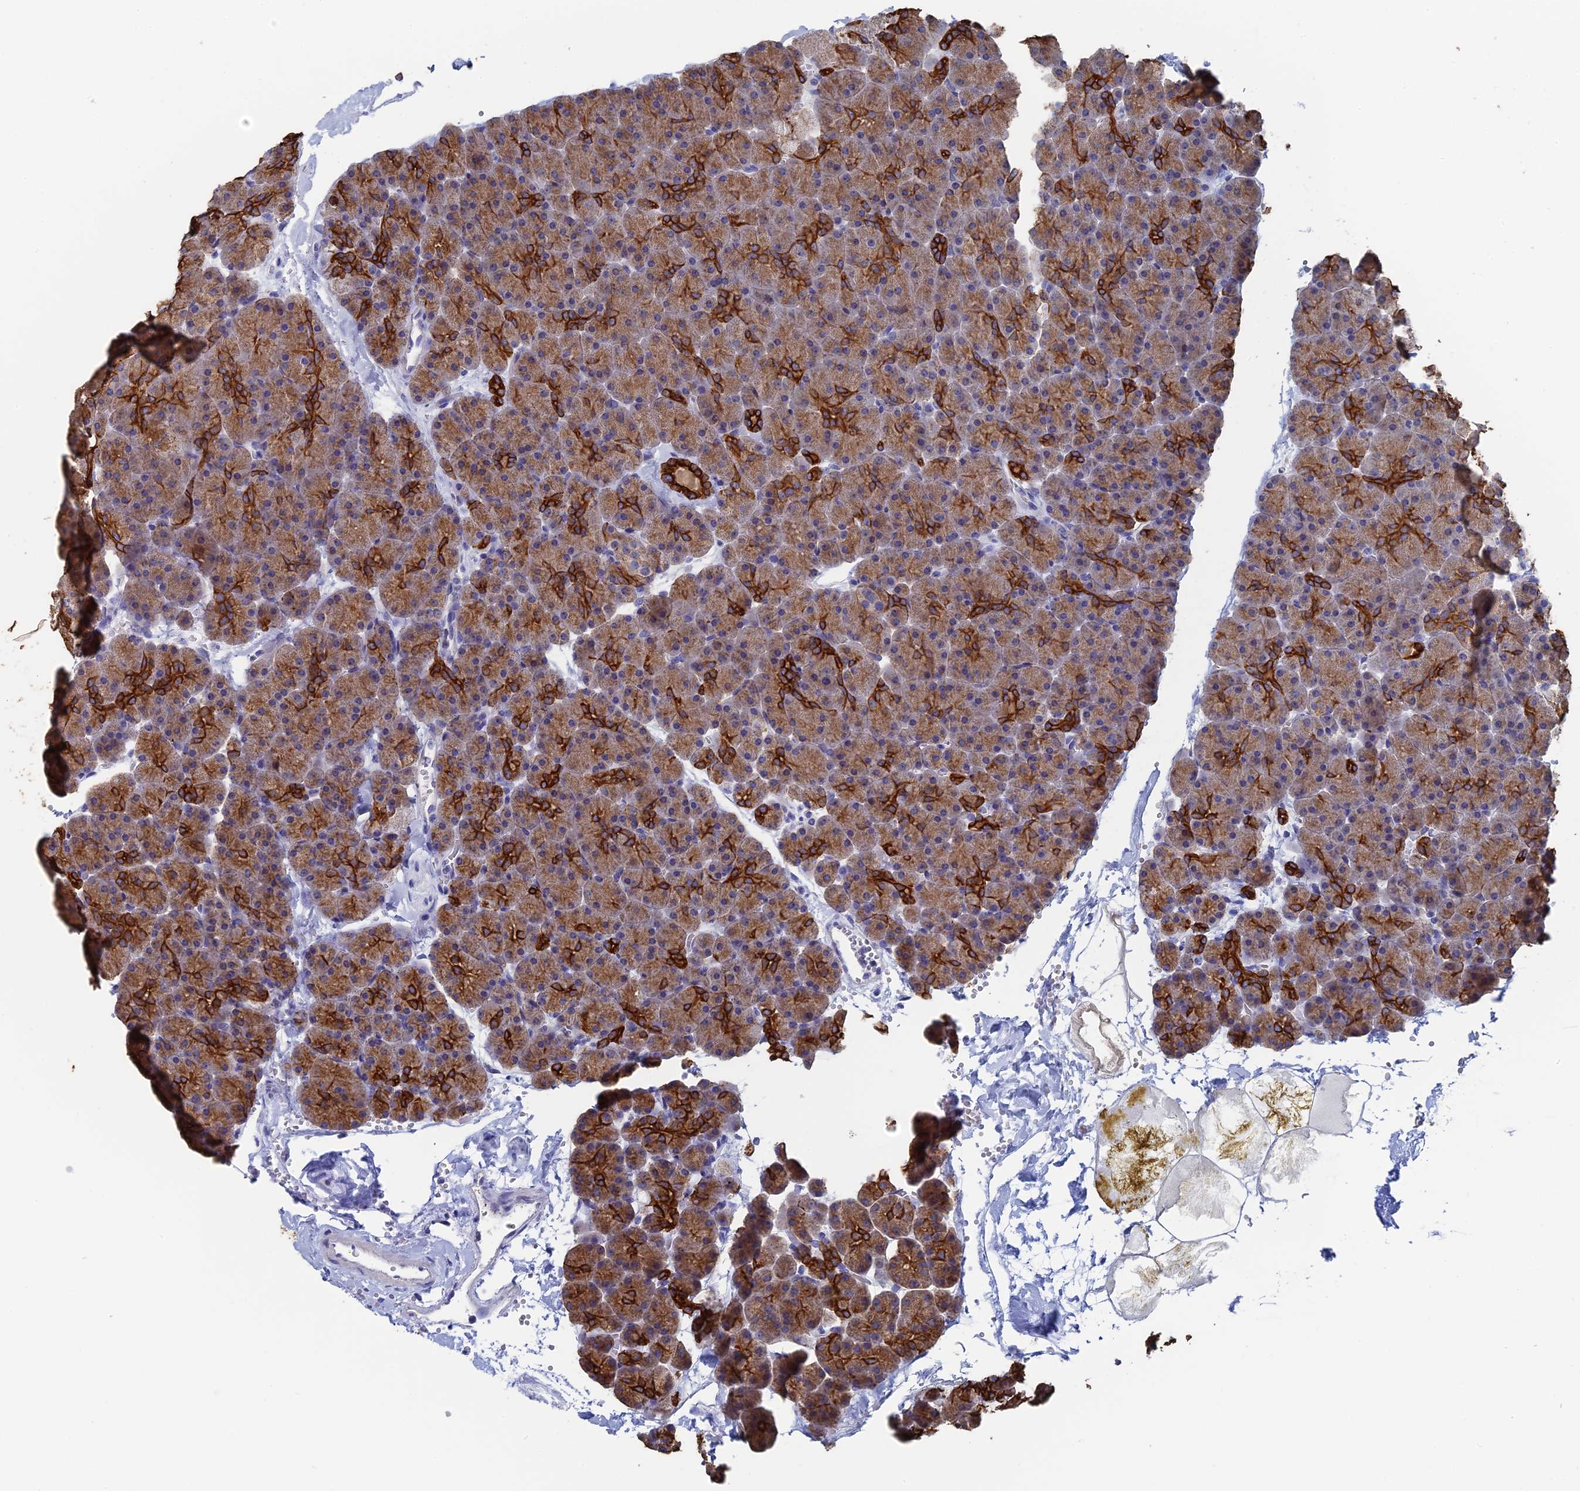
{"staining": {"intensity": "strong", "quantity": ">75%", "location": "cytoplasmic/membranous"}, "tissue": "pancreas", "cell_type": "Exocrine glandular cells", "image_type": "normal", "snomed": [{"axis": "morphology", "description": "Normal tissue, NOS"}, {"axis": "topography", "description": "Pancreas"}], "caption": "This image demonstrates benign pancreas stained with immunohistochemistry to label a protein in brown. The cytoplasmic/membranous of exocrine glandular cells show strong positivity for the protein. Nuclei are counter-stained blue.", "gene": "SRFBP1", "patient": {"sex": "male", "age": 36}}